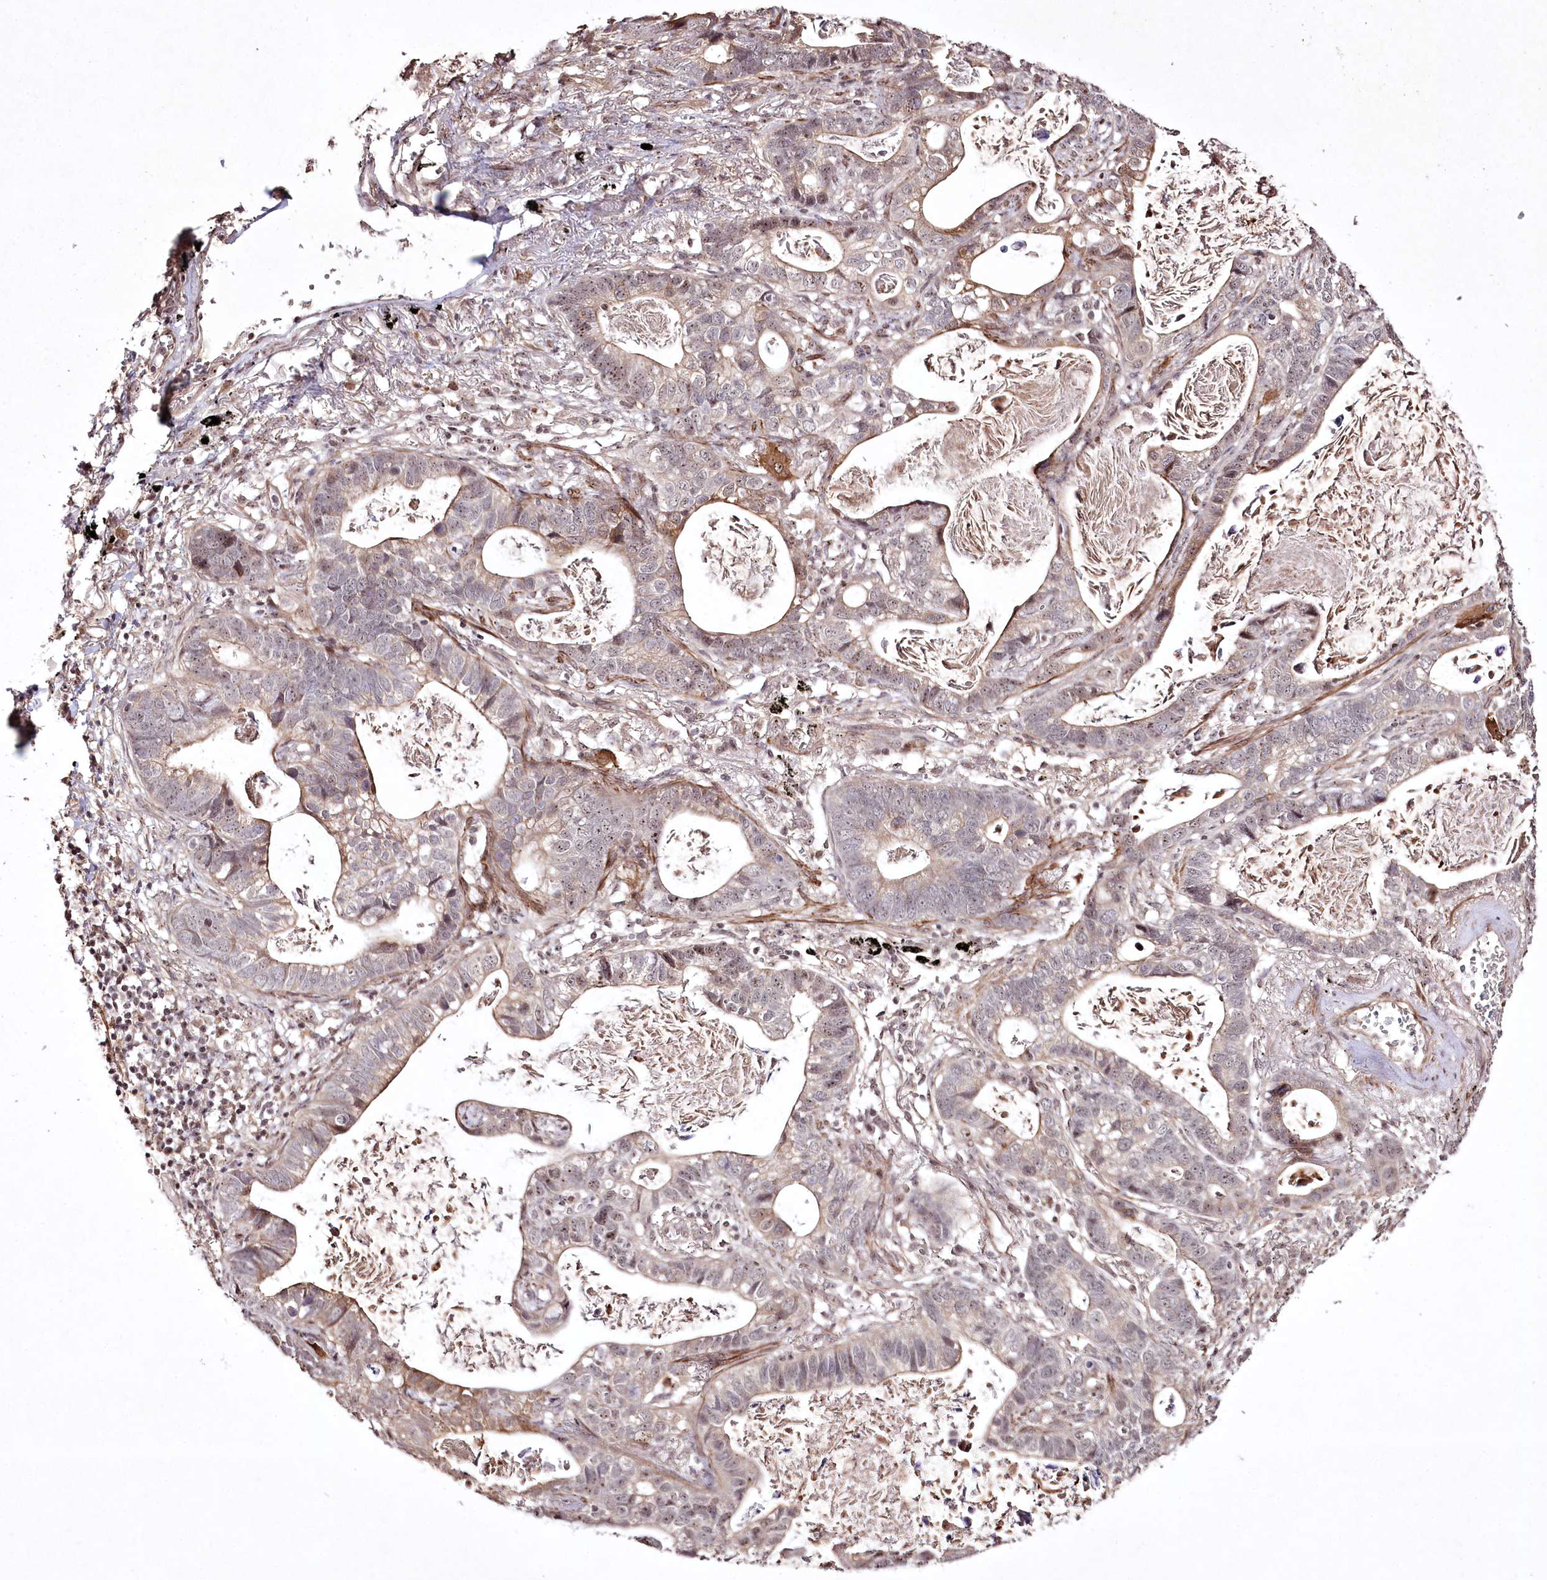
{"staining": {"intensity": "moderate", "quantity": "<25%", "location": "nuclear"}, "tissue": "lung cancer", "cell_type": "Tumor cells", "image_type": "cancer", "snomed": [{"axis": "morphology", "description": "Adenocarcinoma, NOS"}, {"axis": "topography", "description": "Lung"}], "caption": "IHC histopathology image of human adenocarcinoma (lung) stained for a protein (brown), which demonstrates low levels of moderate nuclear expression in approximately <25% of tumor cells.", "gene": "CCDC59", "patient": {"sex": "male", "age": 67}}